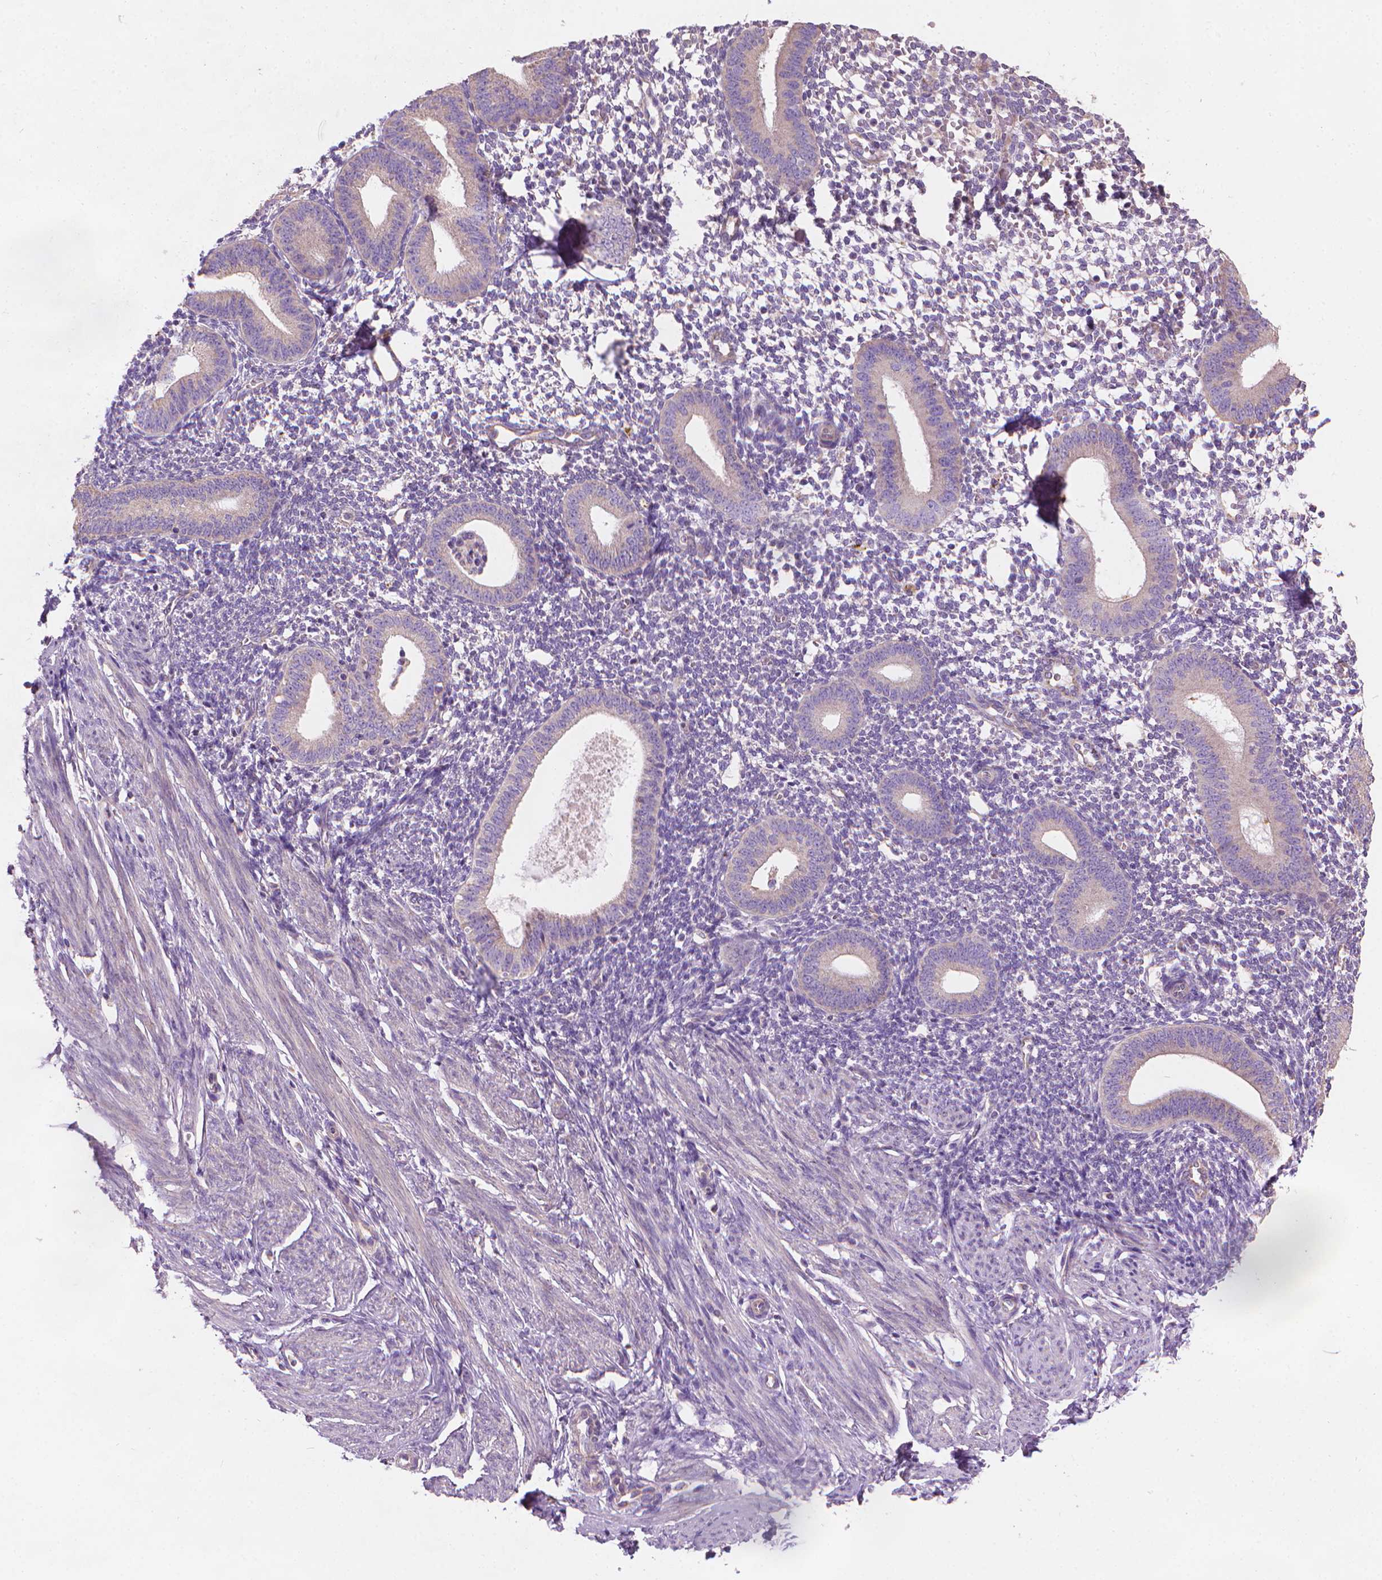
{"staining": {"intensity": "negative", "quantity": "none", "location": "none"}, "tissue": "endometrium", "cell_type": "Cells in endometrial stroma", "image_type": "normal", "snomed": [{"axis": "morphology", "description": "Normal tissue, NOS"}, {"axis": "topography", "description": "Endometrium"}], "caption": "Normal endometrium was stained to show a protein in brown. There is no significant staining in cells in endometrial stroma. (DAB IHC visualized using brightfield microscopy, high magnification).", "gene": "TTC29", "patient": {"sex": "female", "age": 40}}